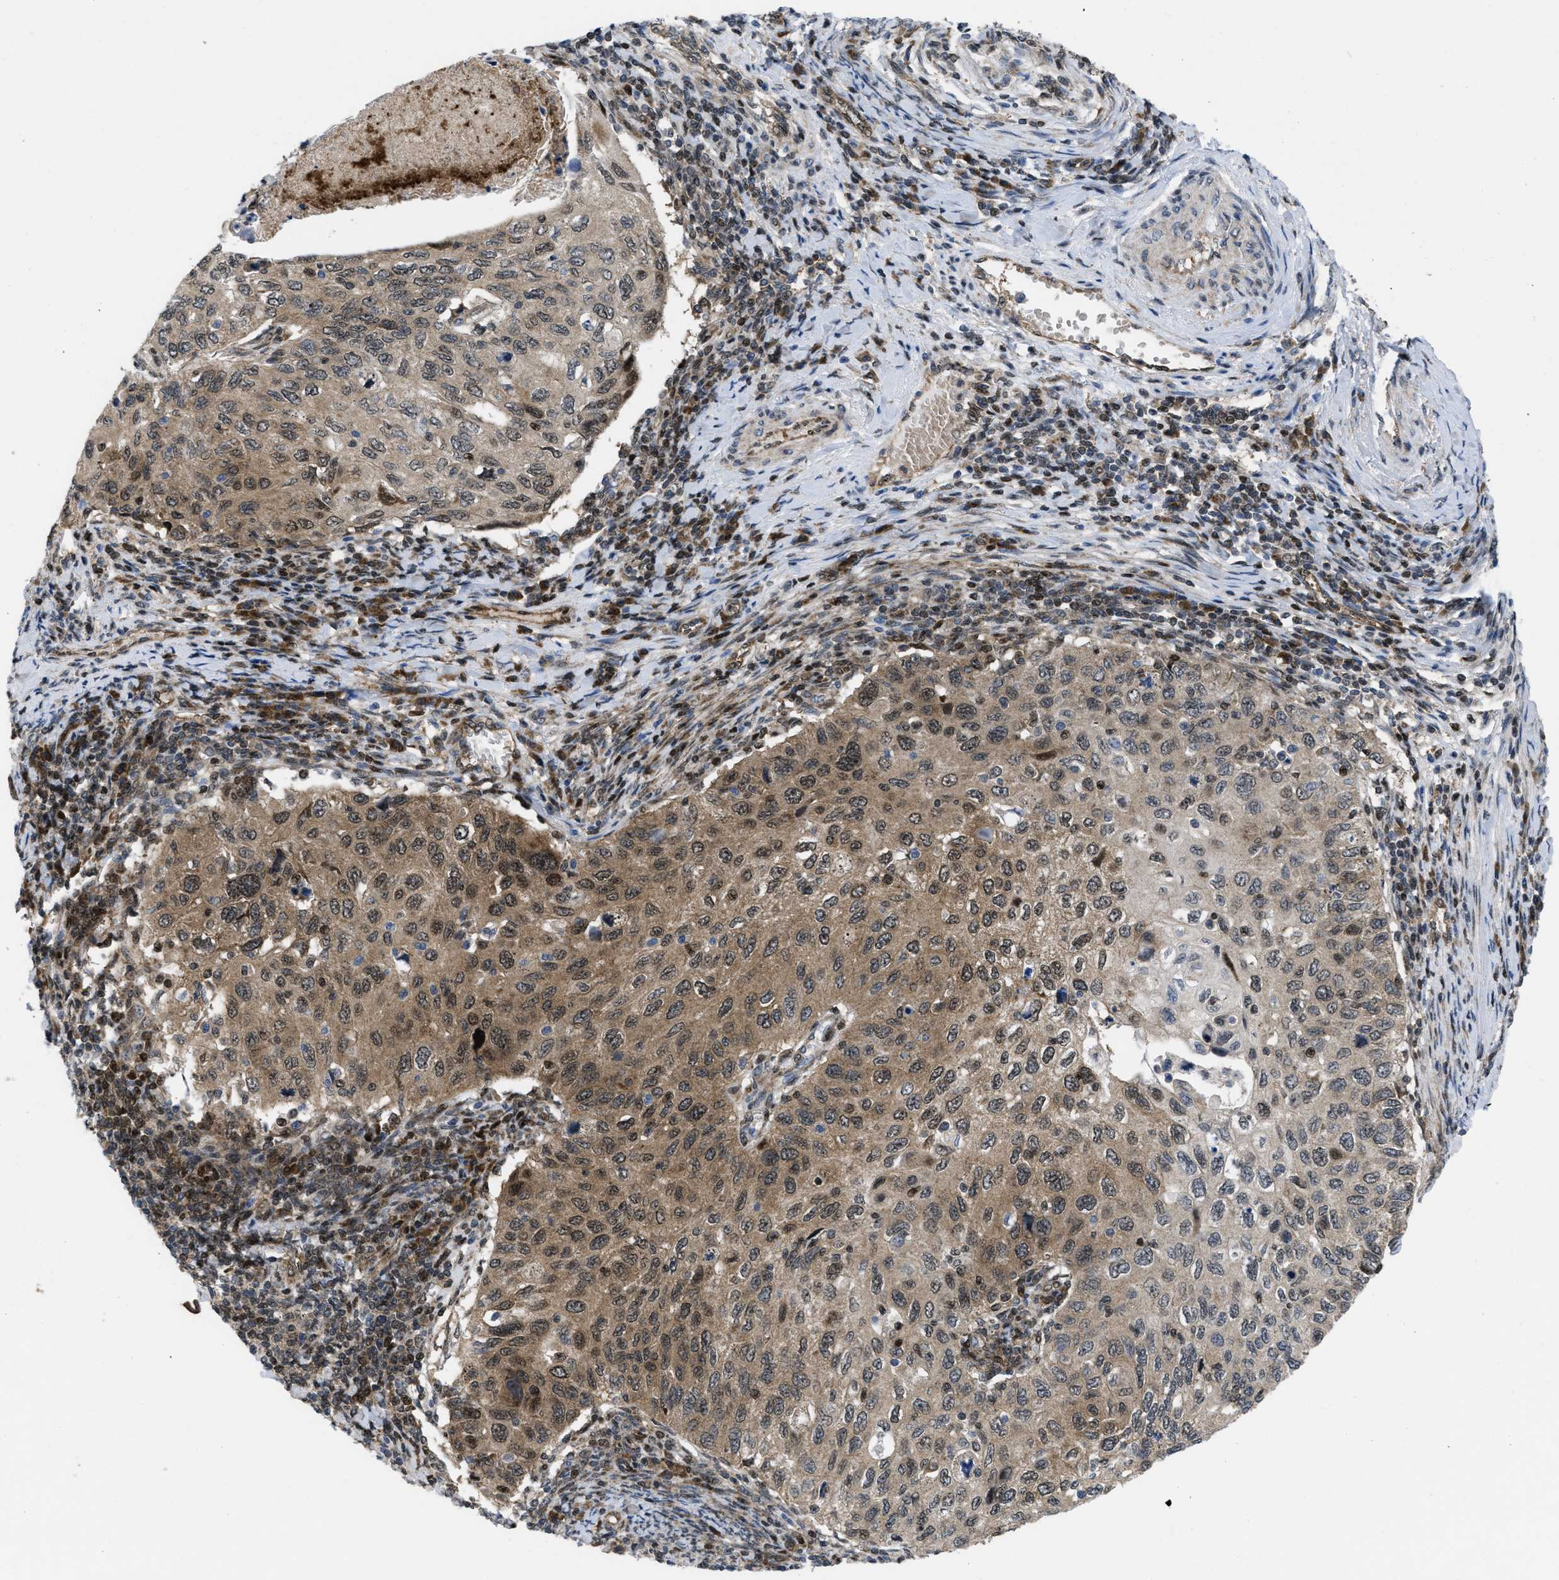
{"staining": {"intensity": "moderate", "quantity": ">75%", "location": "cytoplasmic/membranous,nuclear"}, "tissue": "cervical cancer", "cell_type": "Tumor cells", "image_type": "cancer", "snomed": [{"axis": "morphology", "description": "Squamous cell carcinoma, NOS"}, {"axis": "topography", "description": "Cervix"}], "caption": "This histopathology image shows immunohistochemistry (IHC) staining of human cervical cancer, with medium moderate cytoplasmic/membranous and nuclear expression in about >75% of tumor cells.", "gene": "PPP2CB", "patient": {"sex": "female", "age": 70}}